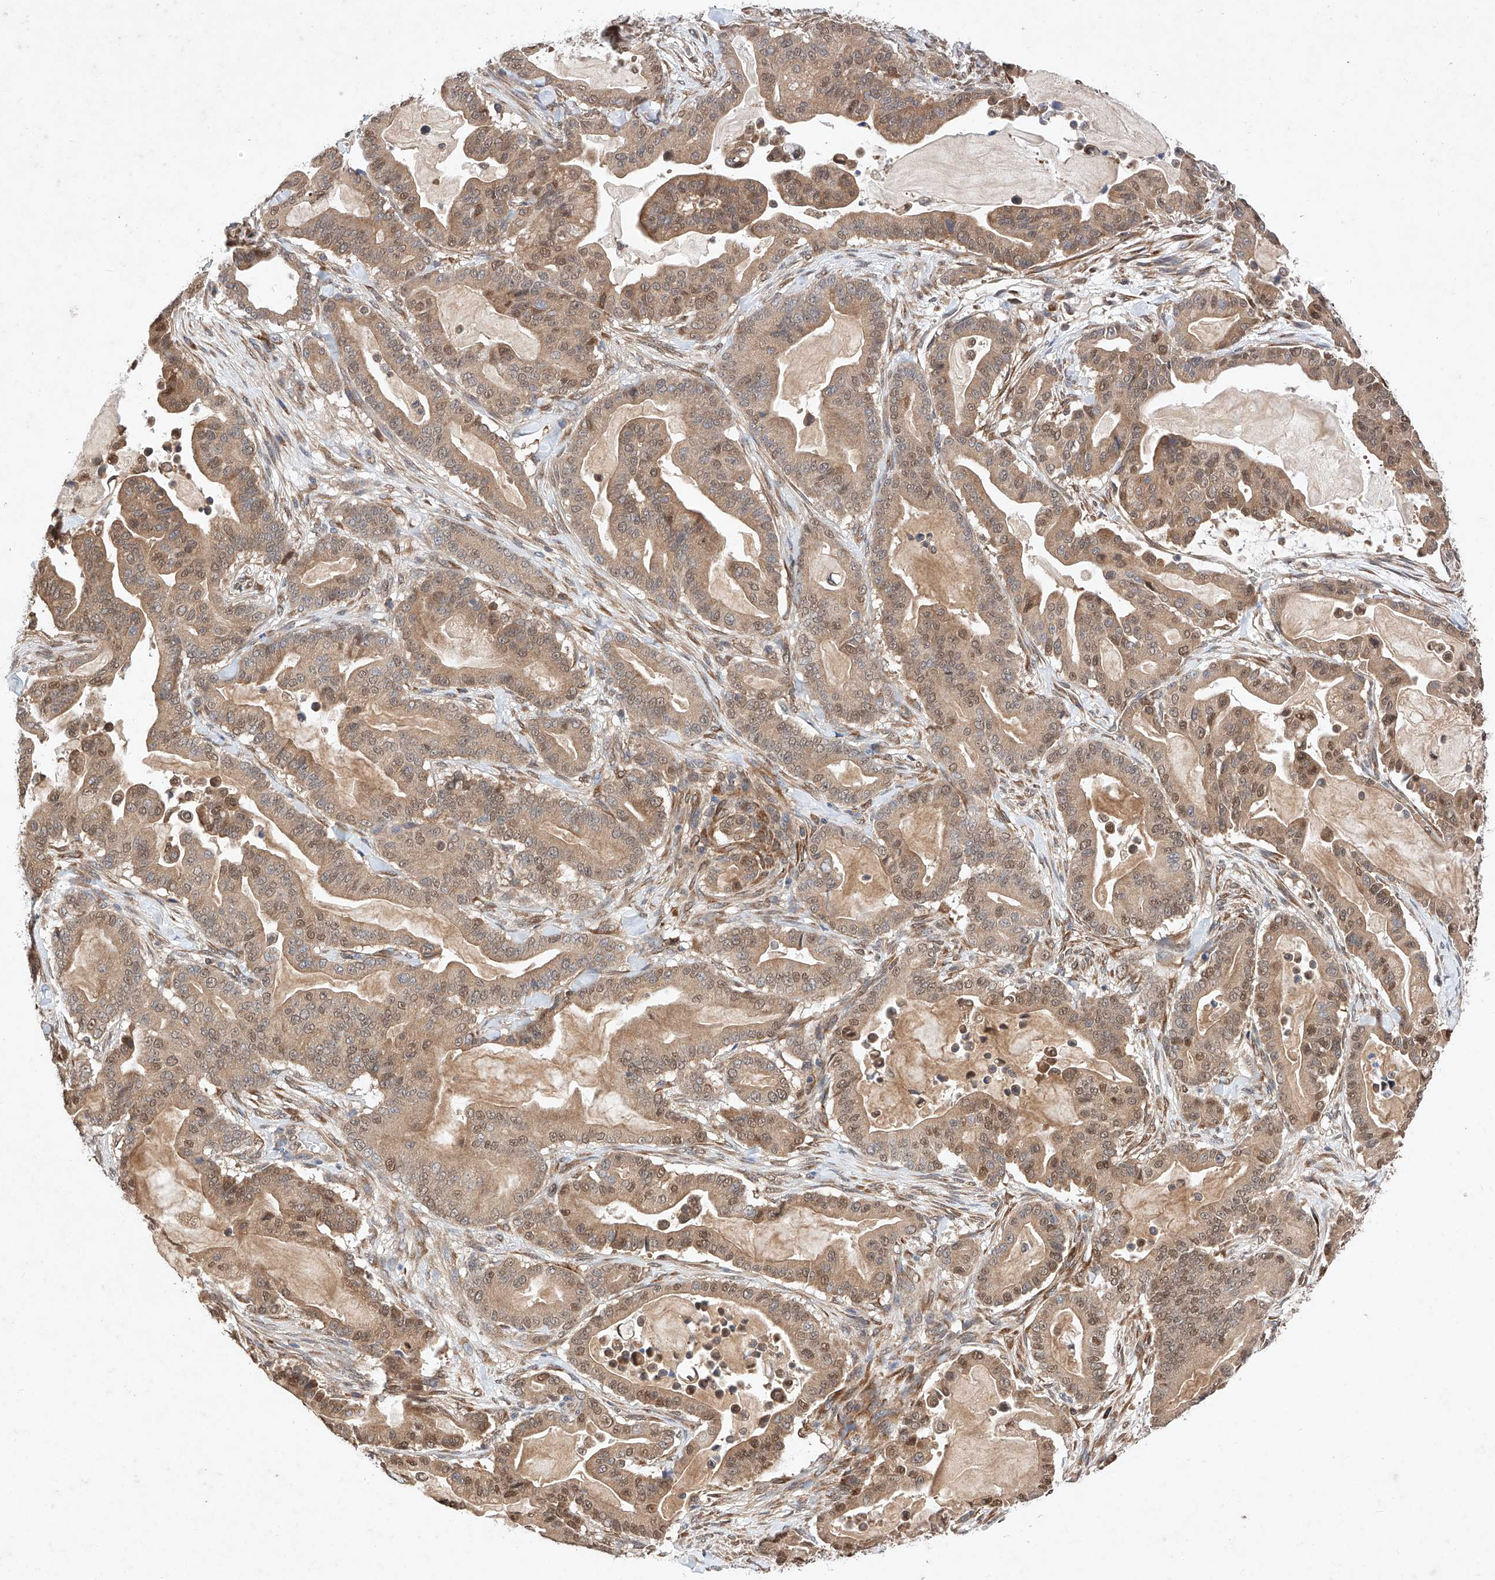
{"staining": {"intensity": "moderate", "quantity": ">75%", "location": "cytoplasmic/membranous,nuclear"}, "tissue": "pancreatic cancer", "cell_type": "Tumor cells", "image_type": "cancer", "snomed": [{"axis": "morphology", "description": "Adenocarcinoma, NOS"}, {"axis": "topography", "description": "Pancreas"}], "caption": "Immunohistochemical staining of adenocarcinoma (pancreatic) exhibits medium levels of moderate cytoplasmic/membranous and nuclear protein staining in approximately >75% of tumor cells.", "gene": "ZSCAN4", "patient": {"sex": "male", "age": 63}}